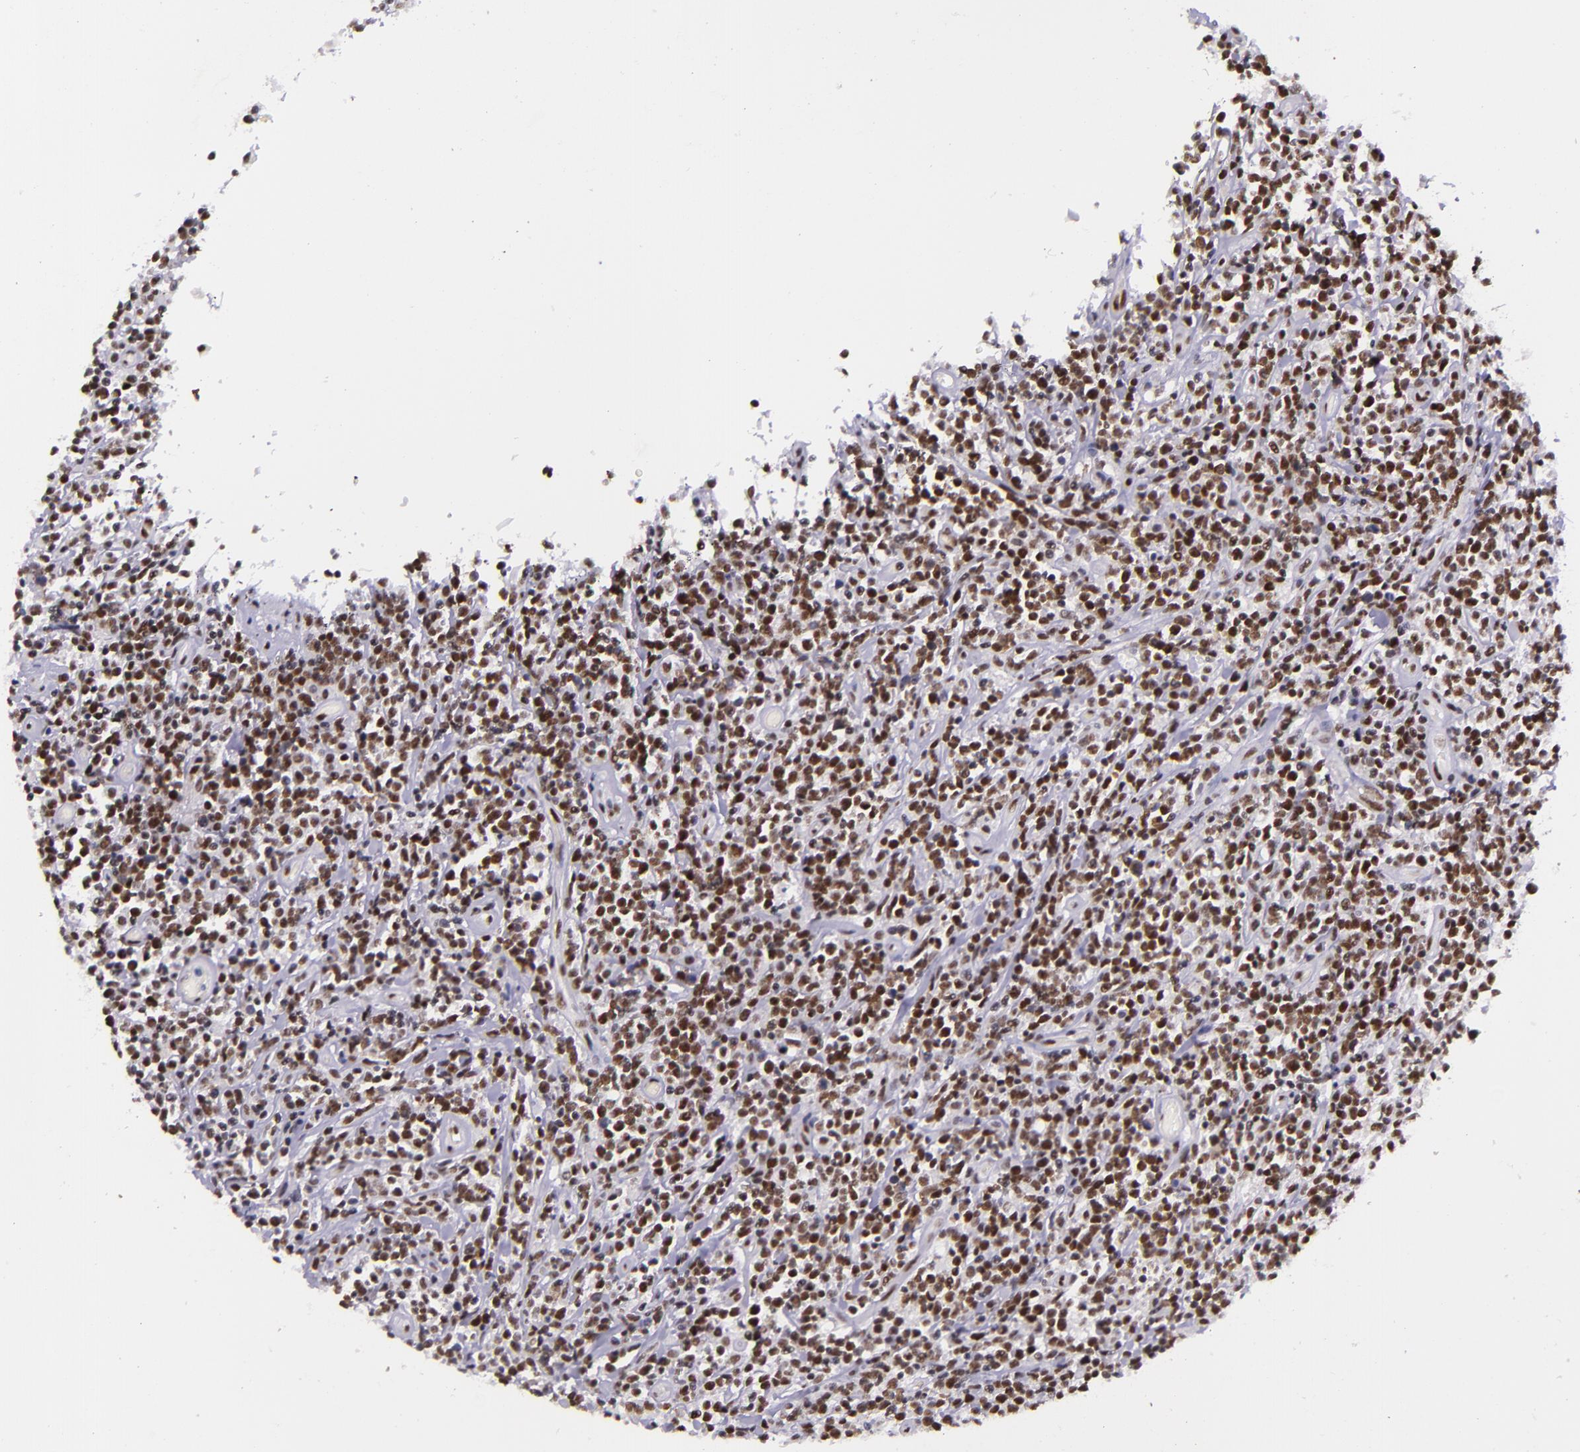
{"staining": {"intensity": "strong", "quantity": ">75%", "location": "nuclear"}, "tissue": "lymphoma", "cell_type": "Tumor cells", "image_type": "cancer", "snomed": [{"axis": "morphology", "description": "Malignant lymphoma, non-Hodgkin's type, High grade"}, {"axis": "topography", "description": "Colon"}], "caption": "Human high-grade malignant lymphoma, non-Hodgkin's type stained with a brown dye shows strong nuclear positive positivity in approximately >75% of tumor cells.", "gene": "GPKOW", "patient": {"sex": "male", "age": 82}}